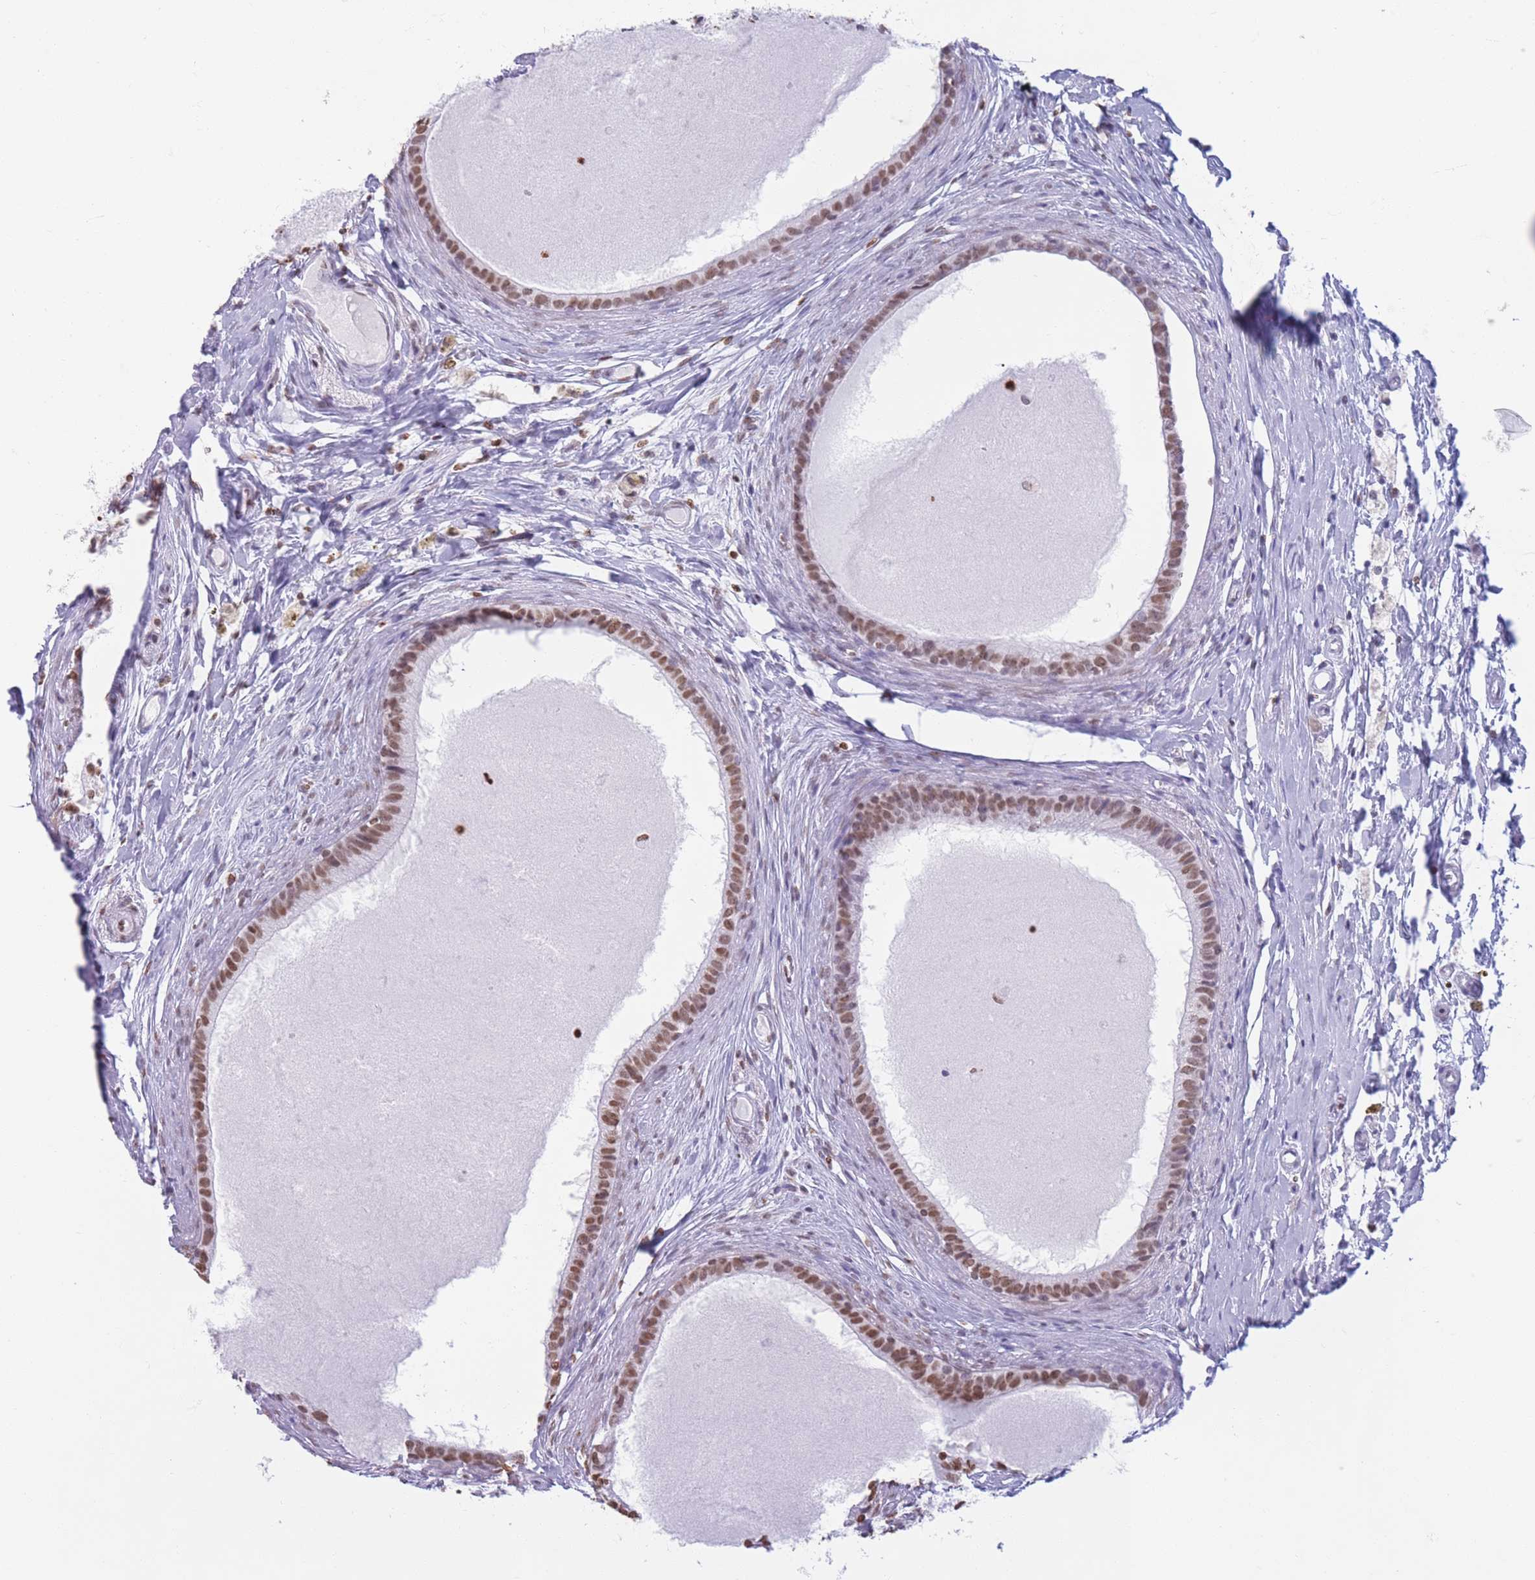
{"staining": {"intensity": "moderate", "quantity": ">75%", "location": "nuclear"}, "tissue": "epididymis", "cell_type": "Glandular cells", "image_type": "normal", "snomed": [{"axis": "morphology", "description": "Normal tissue, NOS"}, {"axis": "topography", "description": "Epididymis"}], "caption": "Epididymis stained for a protein (brown) shows moderate nuclear positive positivity in approximately >75% of glandular cells.", "gene": "RYK", "patient": {"sex": "male", "age": 80}}